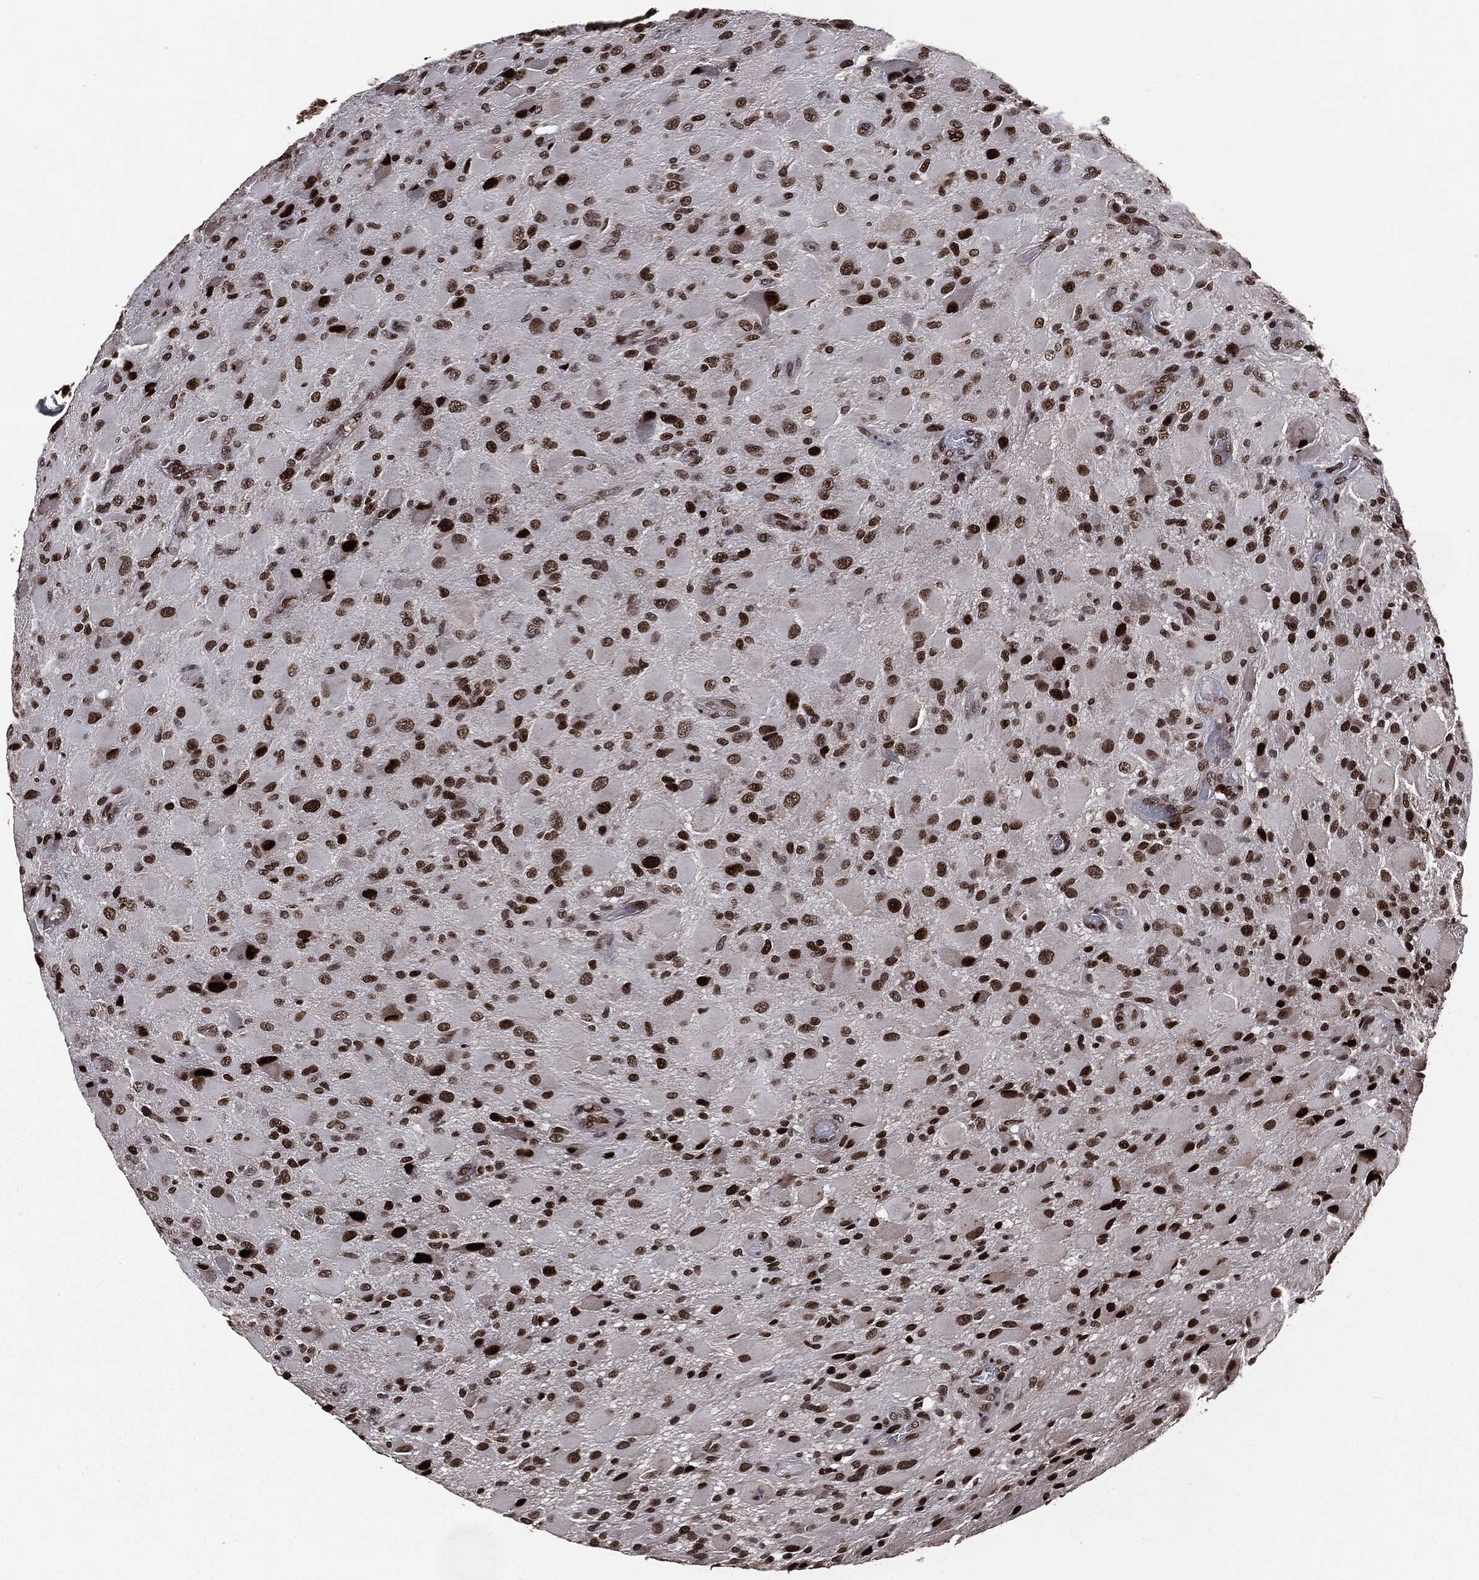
{"staining": {"intensity": "strong", "quantity": ">75%", "location": "nuclear"}, "tissue": "glioma", "cell_type": "Tumor cells", "image_type": "cancer", "snomed": [{"axis": "morphology", "description": "Glioma, malignant, High grade"}, {"axis": "topography", "description": "Cerebral cortex"}], "caption": "Immunohistochemistry (IHC) staining of high-grade glioma (malignant), which exhibits high levels of strong nuclear positivity in approximately >75% of tumor cells indicating strong nuclear protein expression. The staining was performed using DAB (3,3'-diaminobenzidine) (brown) for protein detection and nuclei were counterstained in hematoxylin (blue).", "gene": "DVL2", "patient": {"sex": "male", "age": 35}}